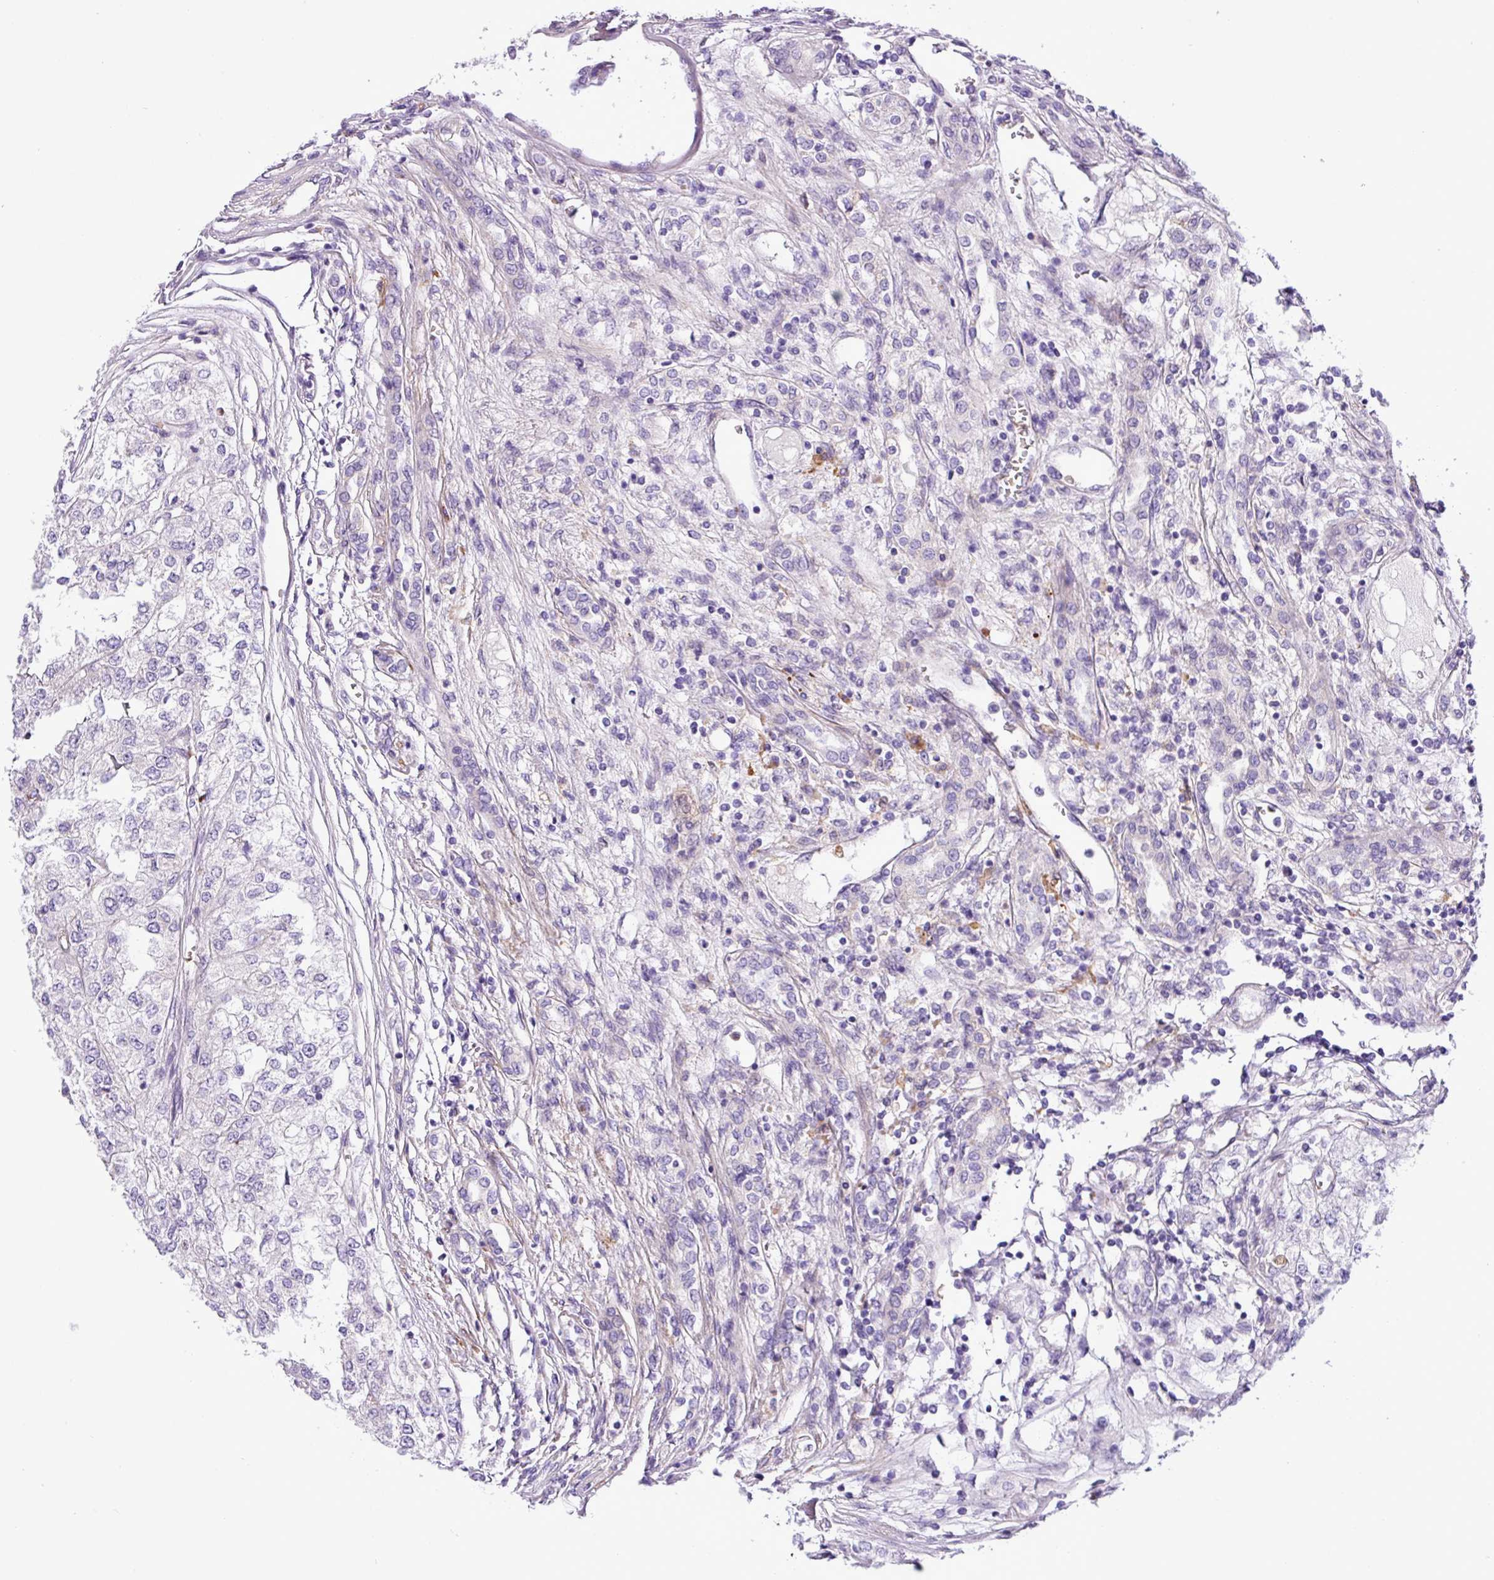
{"staining": {"intensity": "negative", "quantity": "none", "location": "none"}, "tissue": "renal cancer", "cell_type": "Tumor cells", "image_type": "cancer", "snomed": [{"axis": "morphology", "description": "Adenocarcinoma, NOS"}, {"axis": "topography", "description": "Kidney"}], "caption": "Immunohistochemical staining of renal cancer shows no significant positivity in tumor cells.", "gene": "C11orf91", "patient": {"sex": "female", "age": 54}}